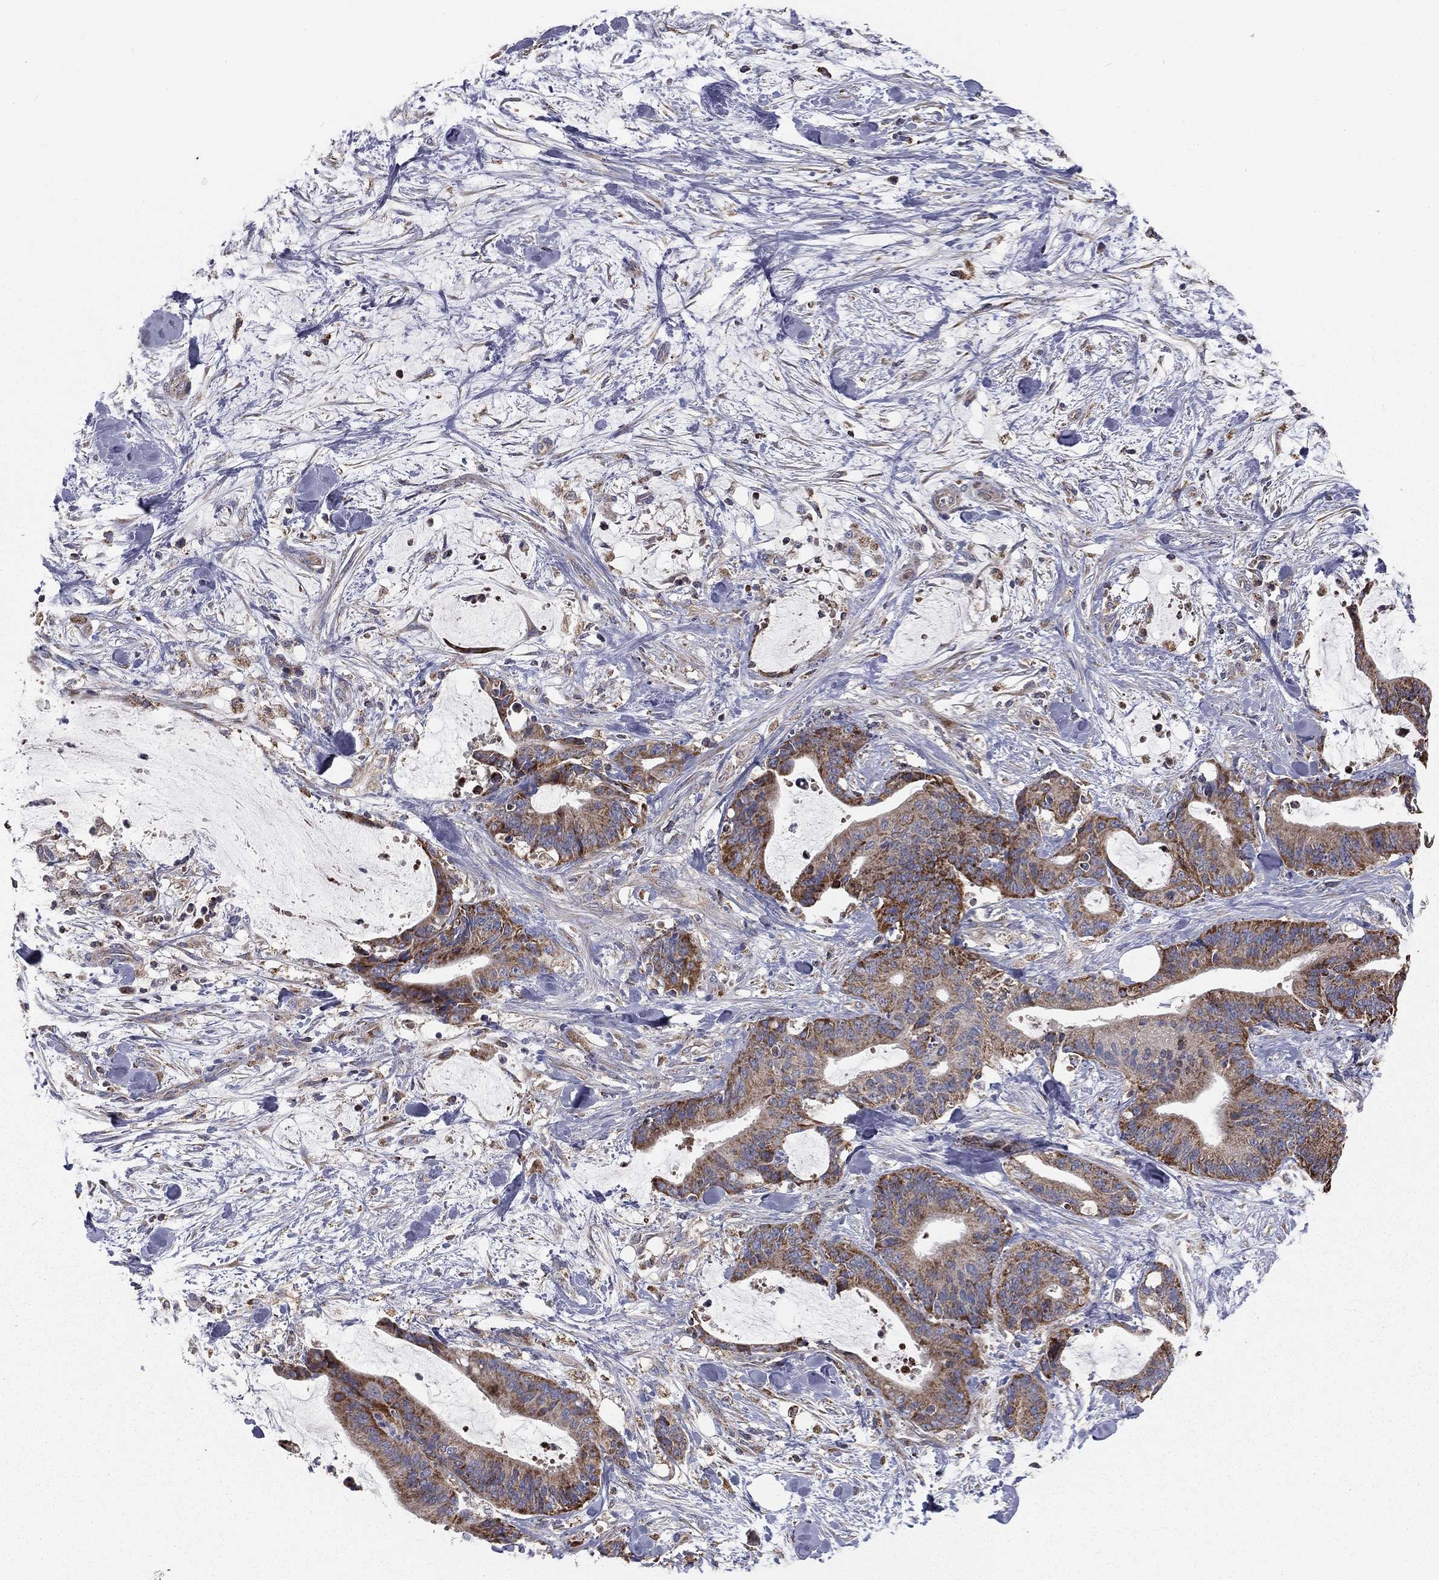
{"staining": {"intensity": "moderate", "quantity": ">75%", "location": "cytoplasmic/membranous"}, "tissue": "liver cancer", "cell_type": "Tumor cells", "image_type": "cancer", "snomed": [{"axis": "morphology", "description": "Cholangiocarcinoma"}, {"axis": "topography", "description": "Liver"}], "caption": "DAB immunohistochemical staining of liver cholangiocarcinoma shows moderate cytoplasmic/membranous protein expression in about >75% of tumor cells. (Stains: DAB (3,3'-diaminobenzidine) in brown, nuclei in blue, Microscopy: brightfield microscopy at high magnification).", "gene": "HADH", "patient": {"sex": "female", "age": 73}}